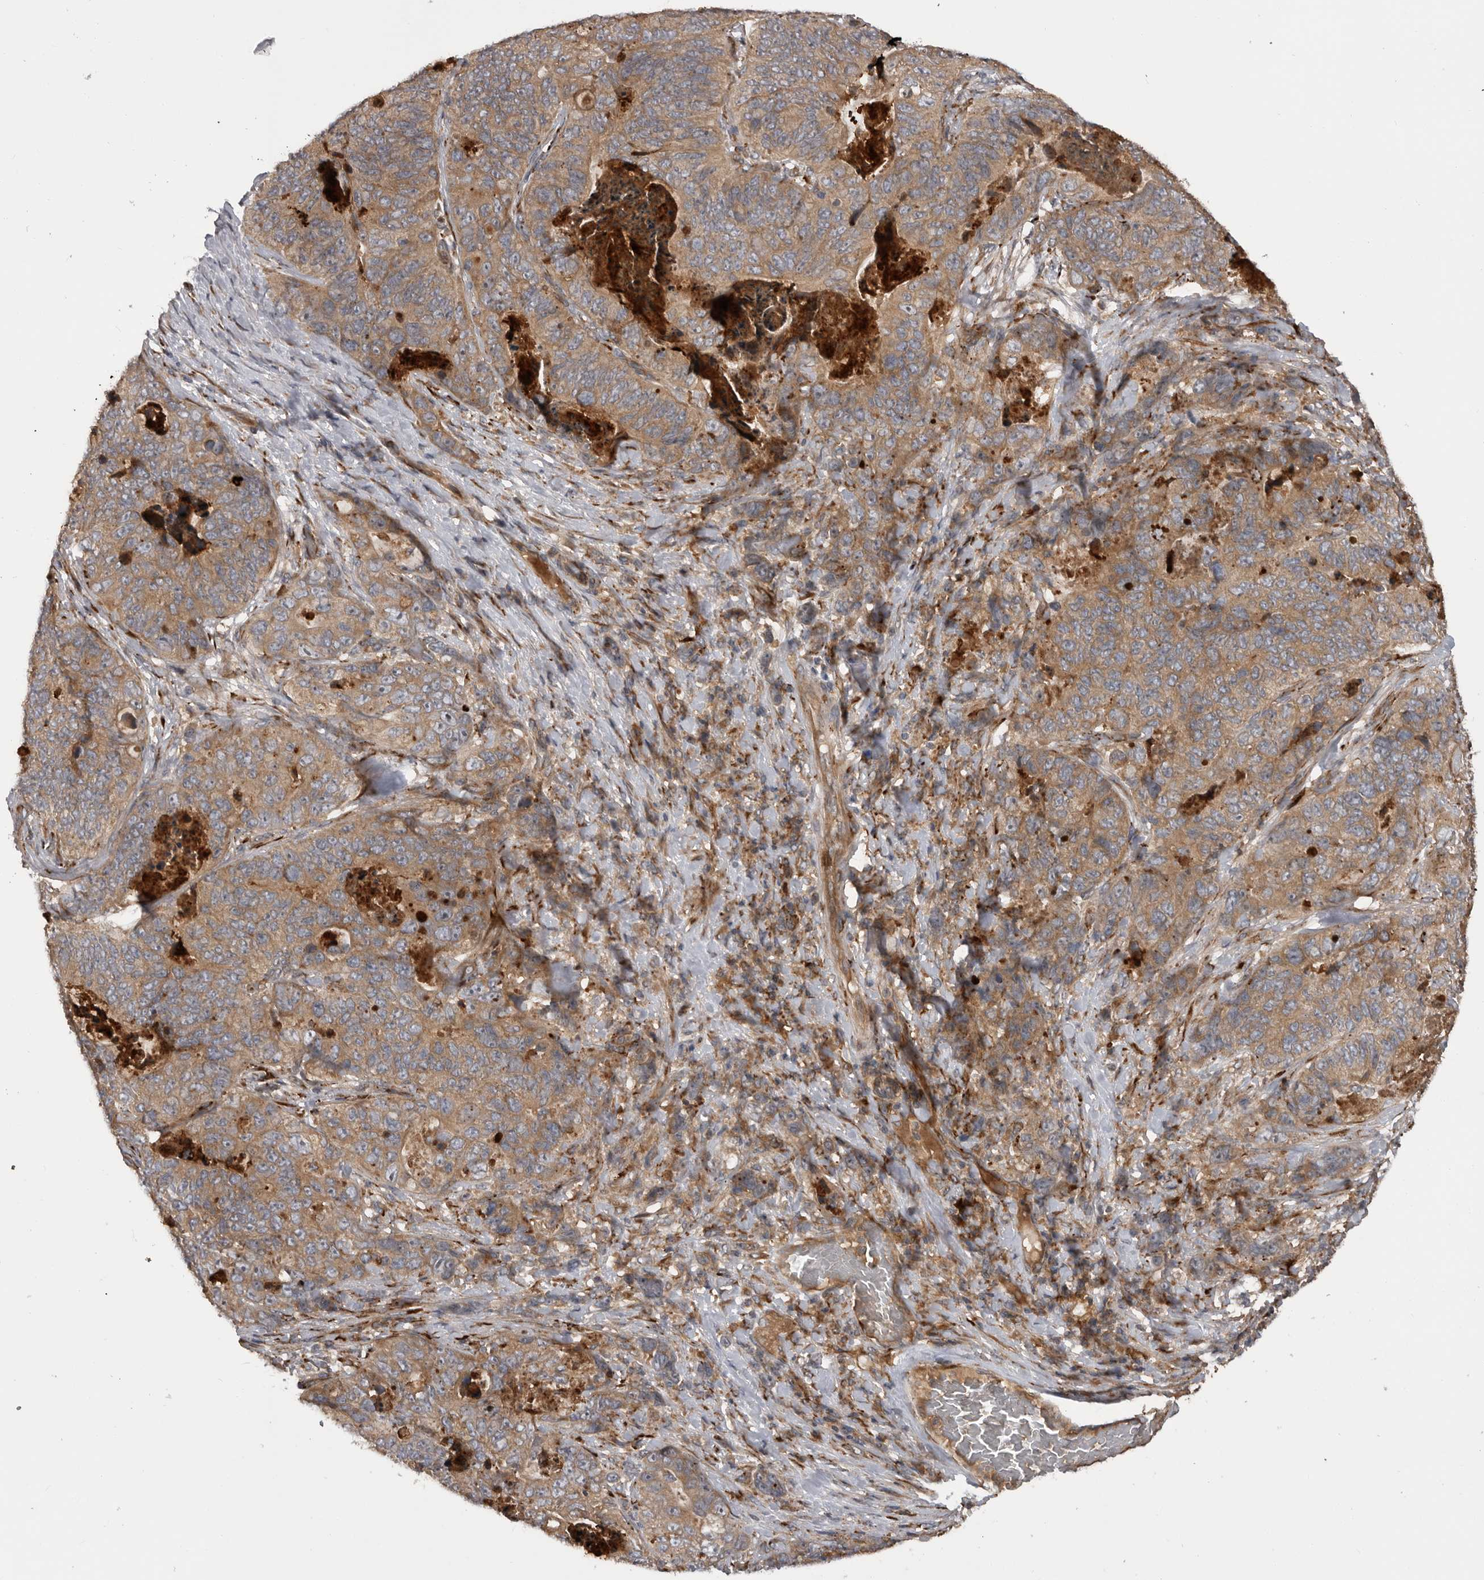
{"staining": {"intensity": "weak", "quantity": ">75%", "location": "cytoplasmic/membranous"}, "tissue": "stomach cancer", "cell_type": "Tumor cells", "image_type": "cancer", "snomed": [{"axis": "morphology", "description": "Normal tissue, NOS"}, {"axis": "morphology", "description": "Adenocarcinoma, NOS"}, {"axis": "topography", "description": "Stomach"}], "caption": "Stomach cancer (adenocarcinoma) tissue displays weak cytoplasmic/membranous expression in approximately >75% of tumor cells", "gene": "RAB3GAP2", "patient": {"sex": "female", "age": 89}}